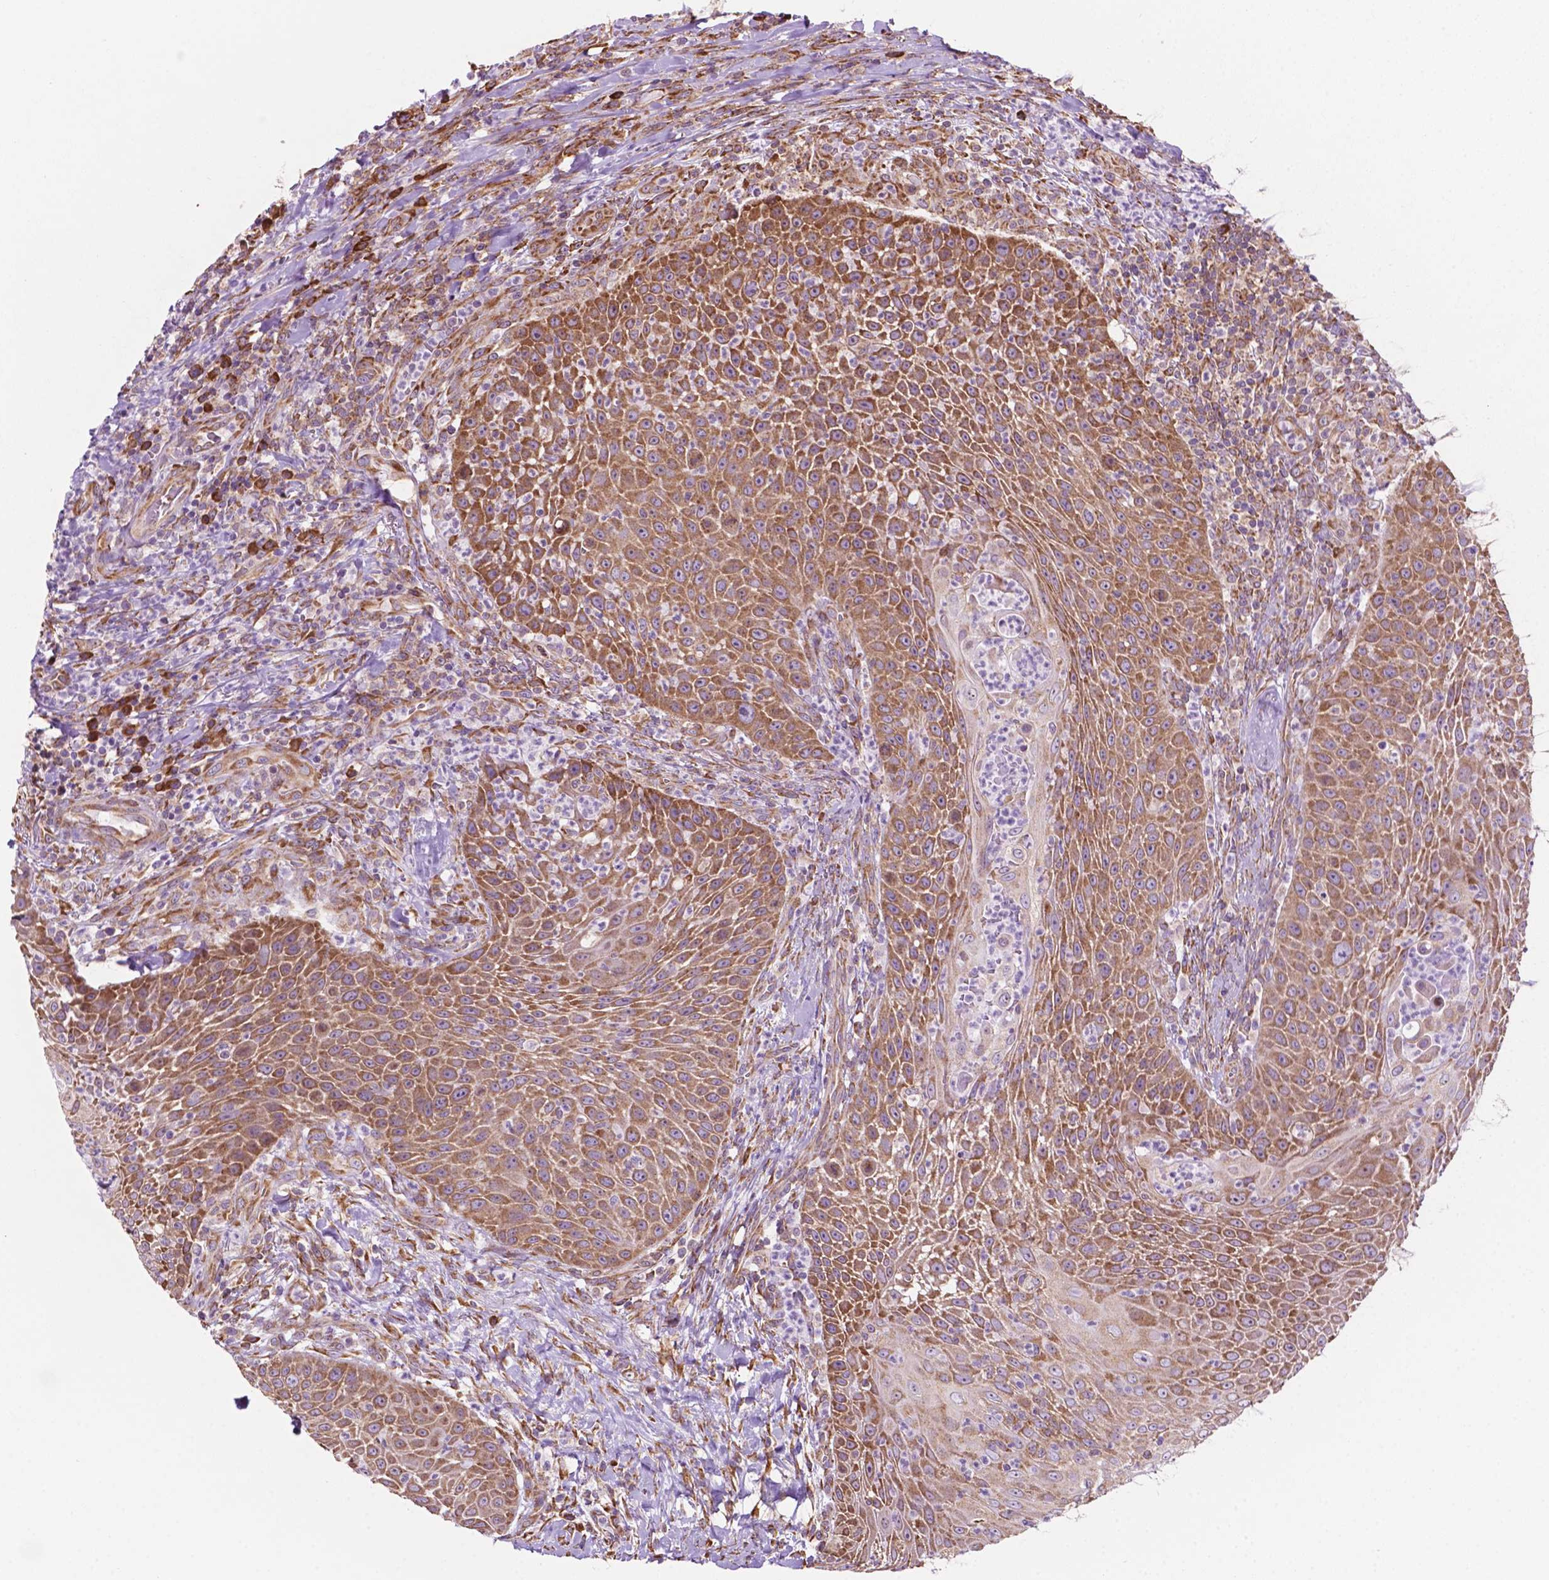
{"staining": {"intensity": "moderate", "quantity": ">75%", "location": "cytoplasmic/membranous"}, "tissue": "head and neck cancer", "cell_type": "Tumor cells", "image_type": "cancer", "snomed": [{"axis": "morphology", "description": "Squamous cell carcinoma, NOS"}, {"axis": "topography", "description": "Head-Neck"}], "caption": "A histopathology image of human head and neck cancer (squamous cell carcinoma) stained for a protein demonstrates moderate cytoplasmic/membranous brown staining in tumor cells.", "gene": "RPL29", "patient": {"sex": "male", "age": 69}}